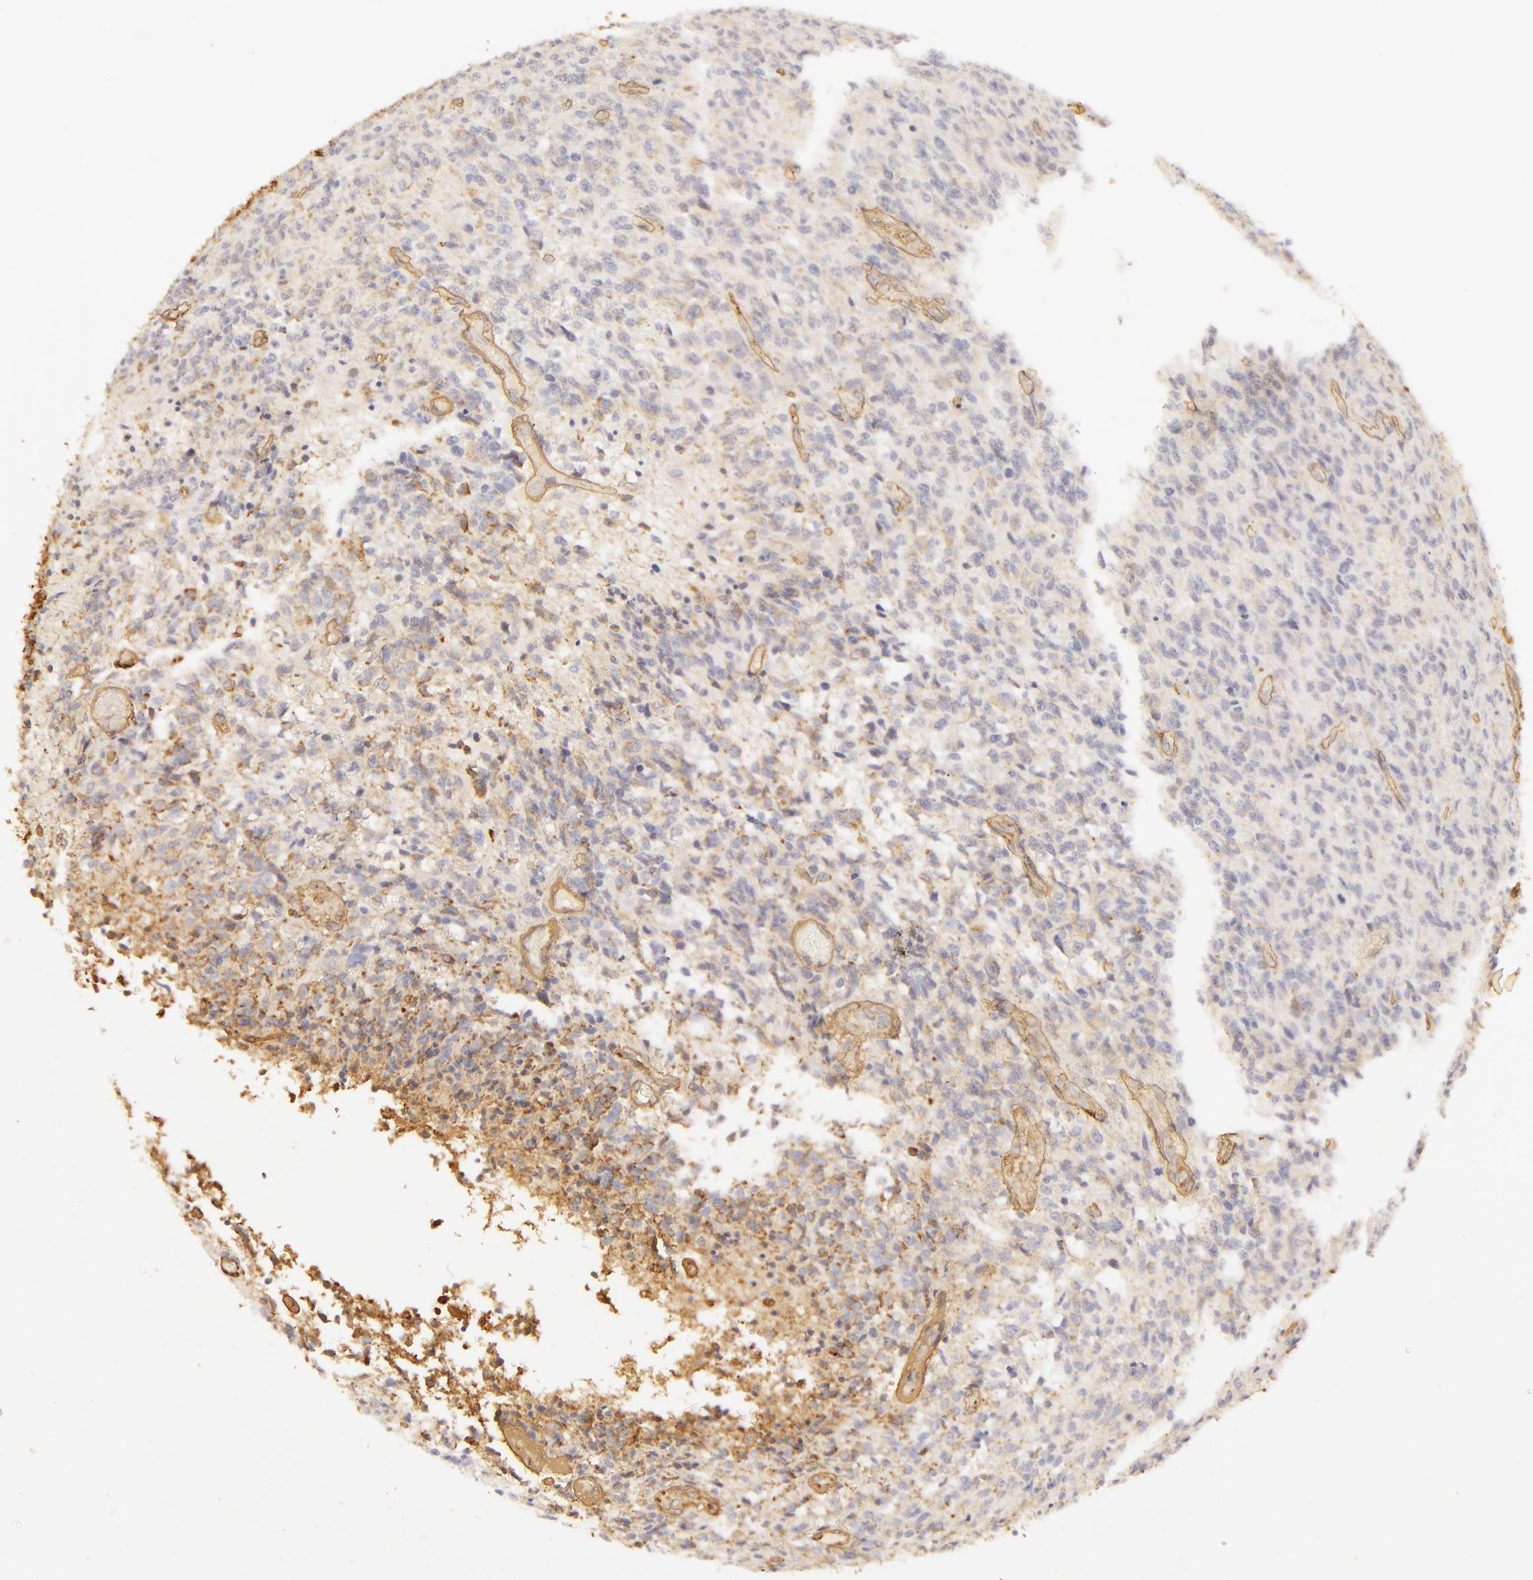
{"staining": {"intensity": "negative", "quantity": "none", "location": "none"}, "tissue": "glioma", "cell_type": "Tumor cells", "image_type": "cancer", "snomed": [{"axis": "morphology", "description": "Glioma, malignant, High grade"}, {"axis": "topography", "description": "Brain"}], "caption": "Histopathology image shows no protein positivity in tumor cells of malignant glioma (high-grade) tissue.", "gene": "COL4A1", "patient": {"sex": "male", "age": 36}}